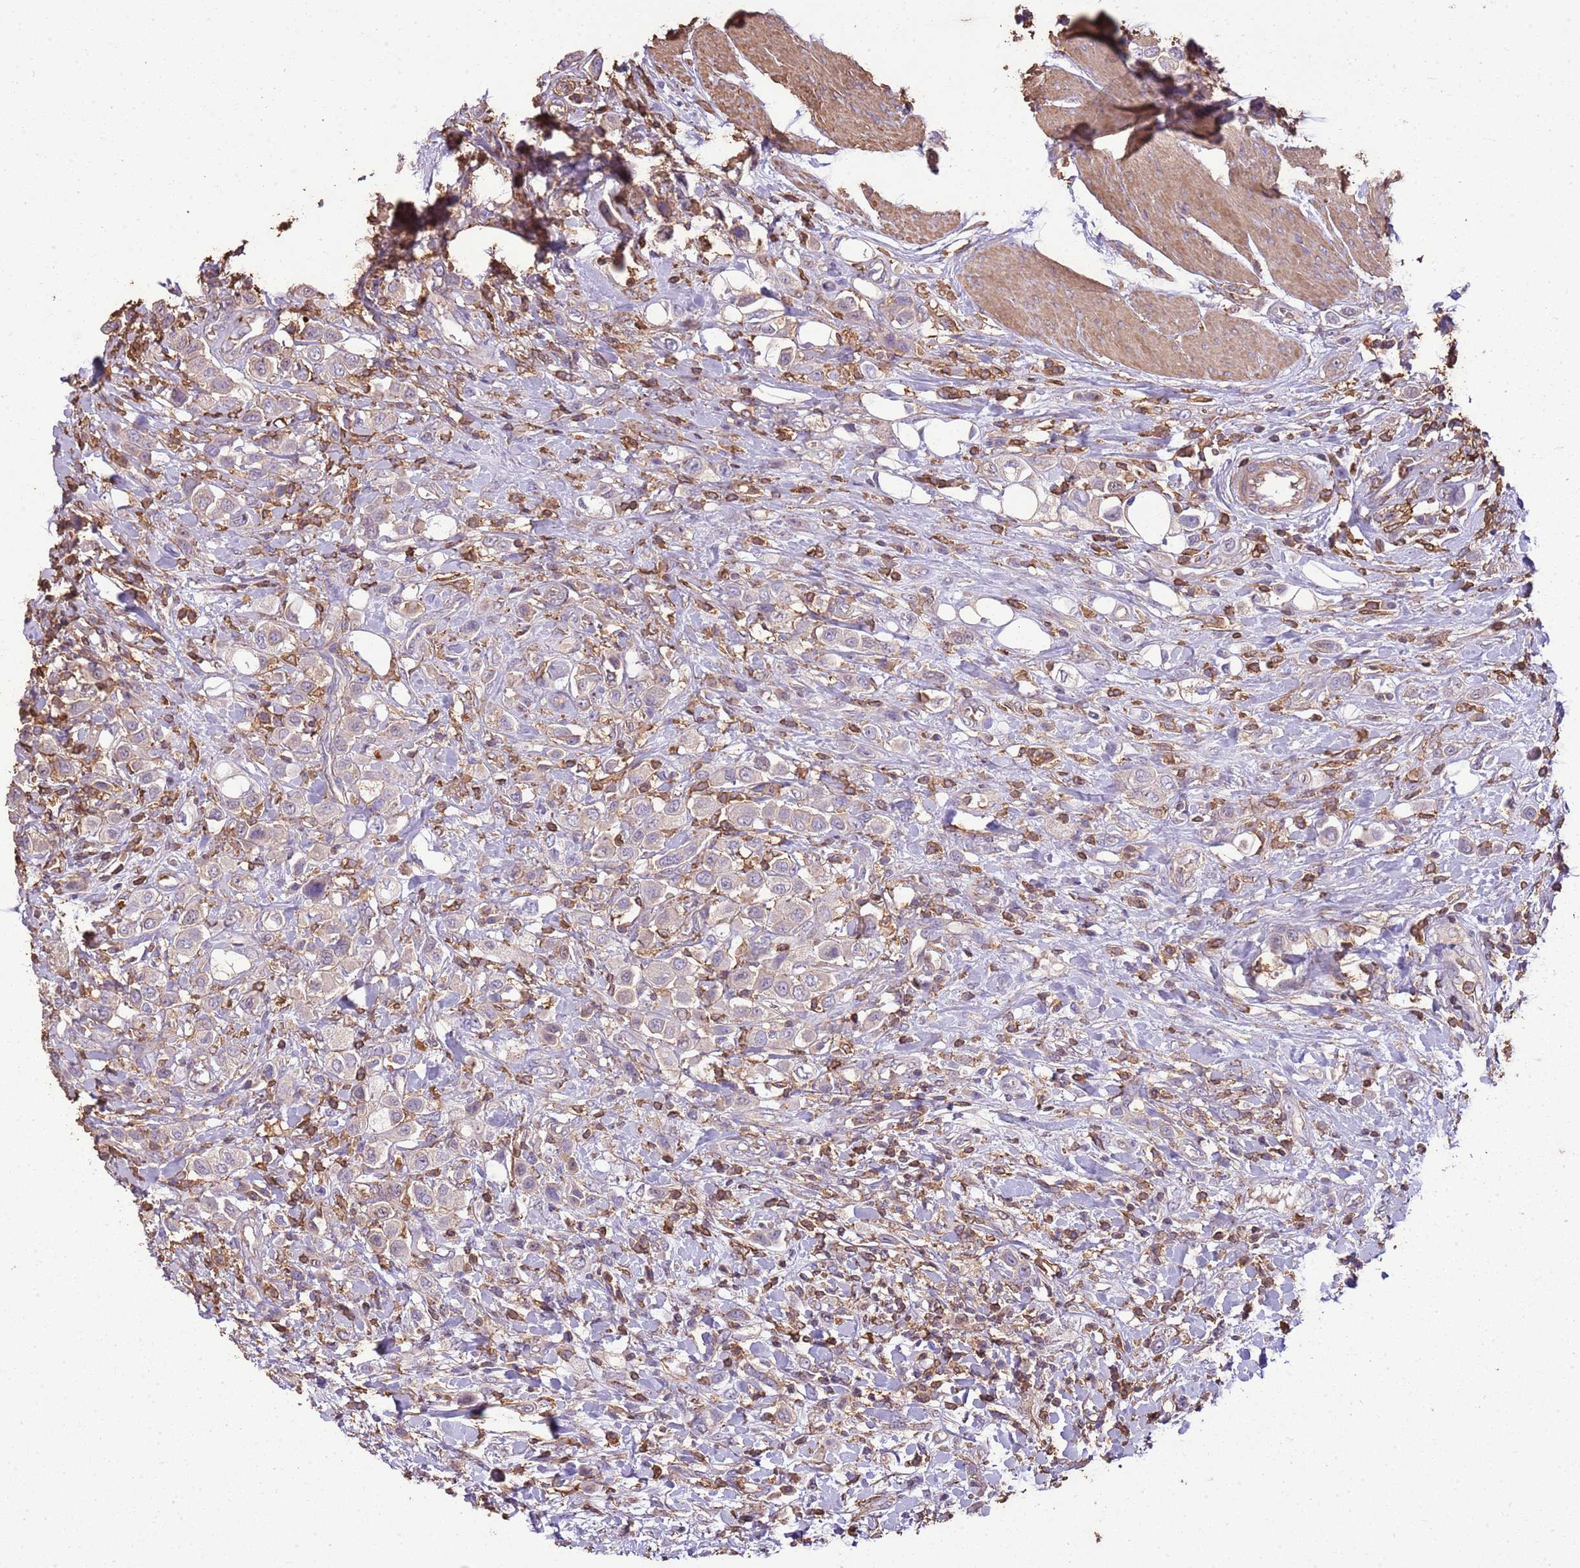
{"staining": {"intensity": "negative", "quantity": "none", "location": "none"}, "tissue": "urothelial cancer", "cell_type": "Tumor cells", "image_type": "cancer", "snomed": [{"axis": "morphology", "description": "Urothelial carcinoma, High grade"}, {"axis": "topography", "description": "Urinary bladder"}], "caption": "IHC histopathology image of human high-grade urothelial carcinoma stained for a protein (brown), which shows no expression in tumor cells.", "gene": "ARL10", "patient": {"sex": "male", "age": 50}}